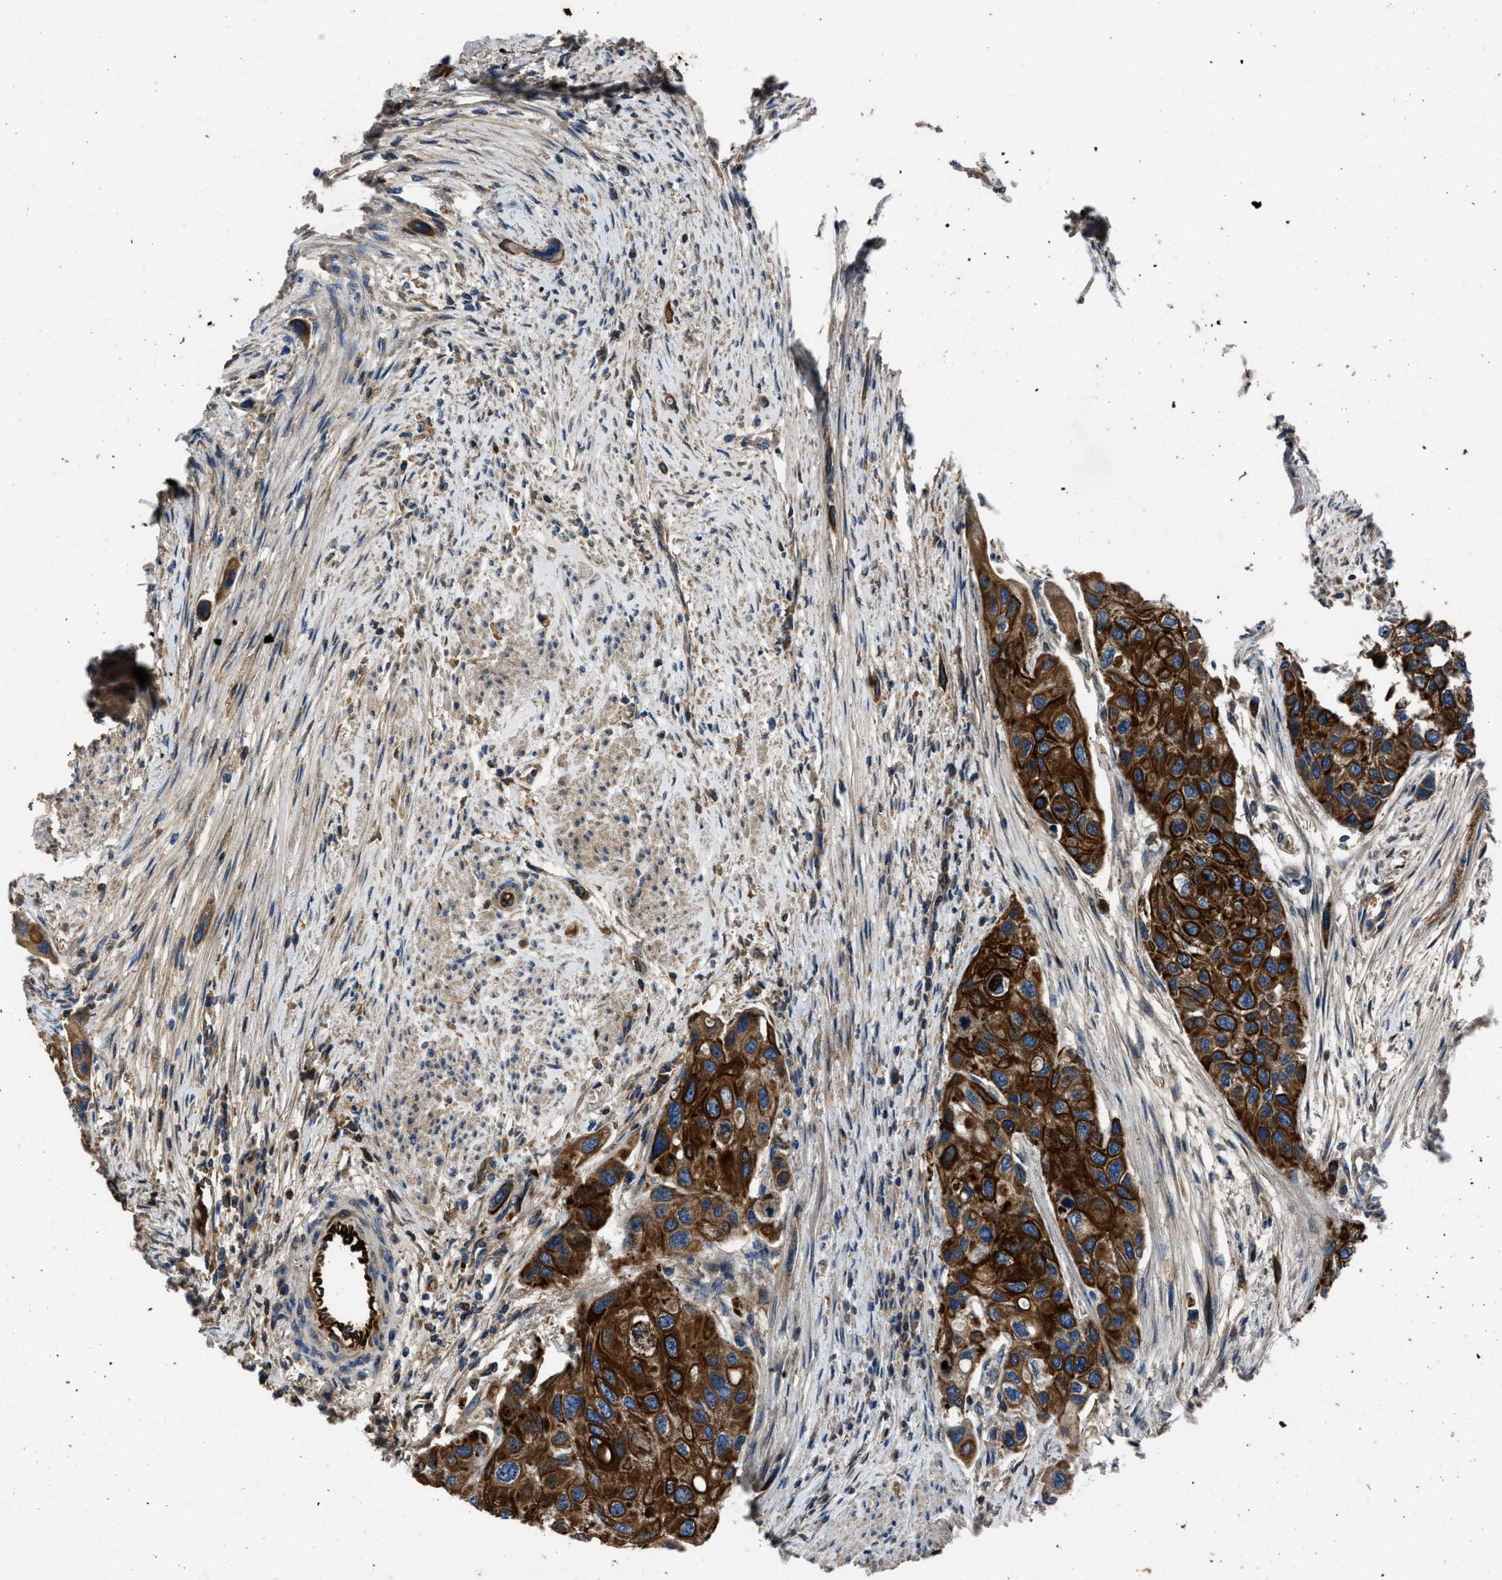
{"staining": {"intensity": "strong", "quantity": ">75%", "location": "cytoplasmic/membranous"}, "tissue": "urothelial cancer", "cell_type": "Tumor cells", "image_type": "cancer", "snomed": [{"axis": "morphology", "description": "Urothelial carcinoma, High grade"}, {"axis": "topography", "description": "Urinary bladder"}], "caption": "This histopathology image demonstrates IHC staining of urothelial cancer, with high strong cytoplasmic/membranous expression in approximately >75% of tumor cells.", "gene": "ERC1", "patient": {"sex": "female", "age": 56}}